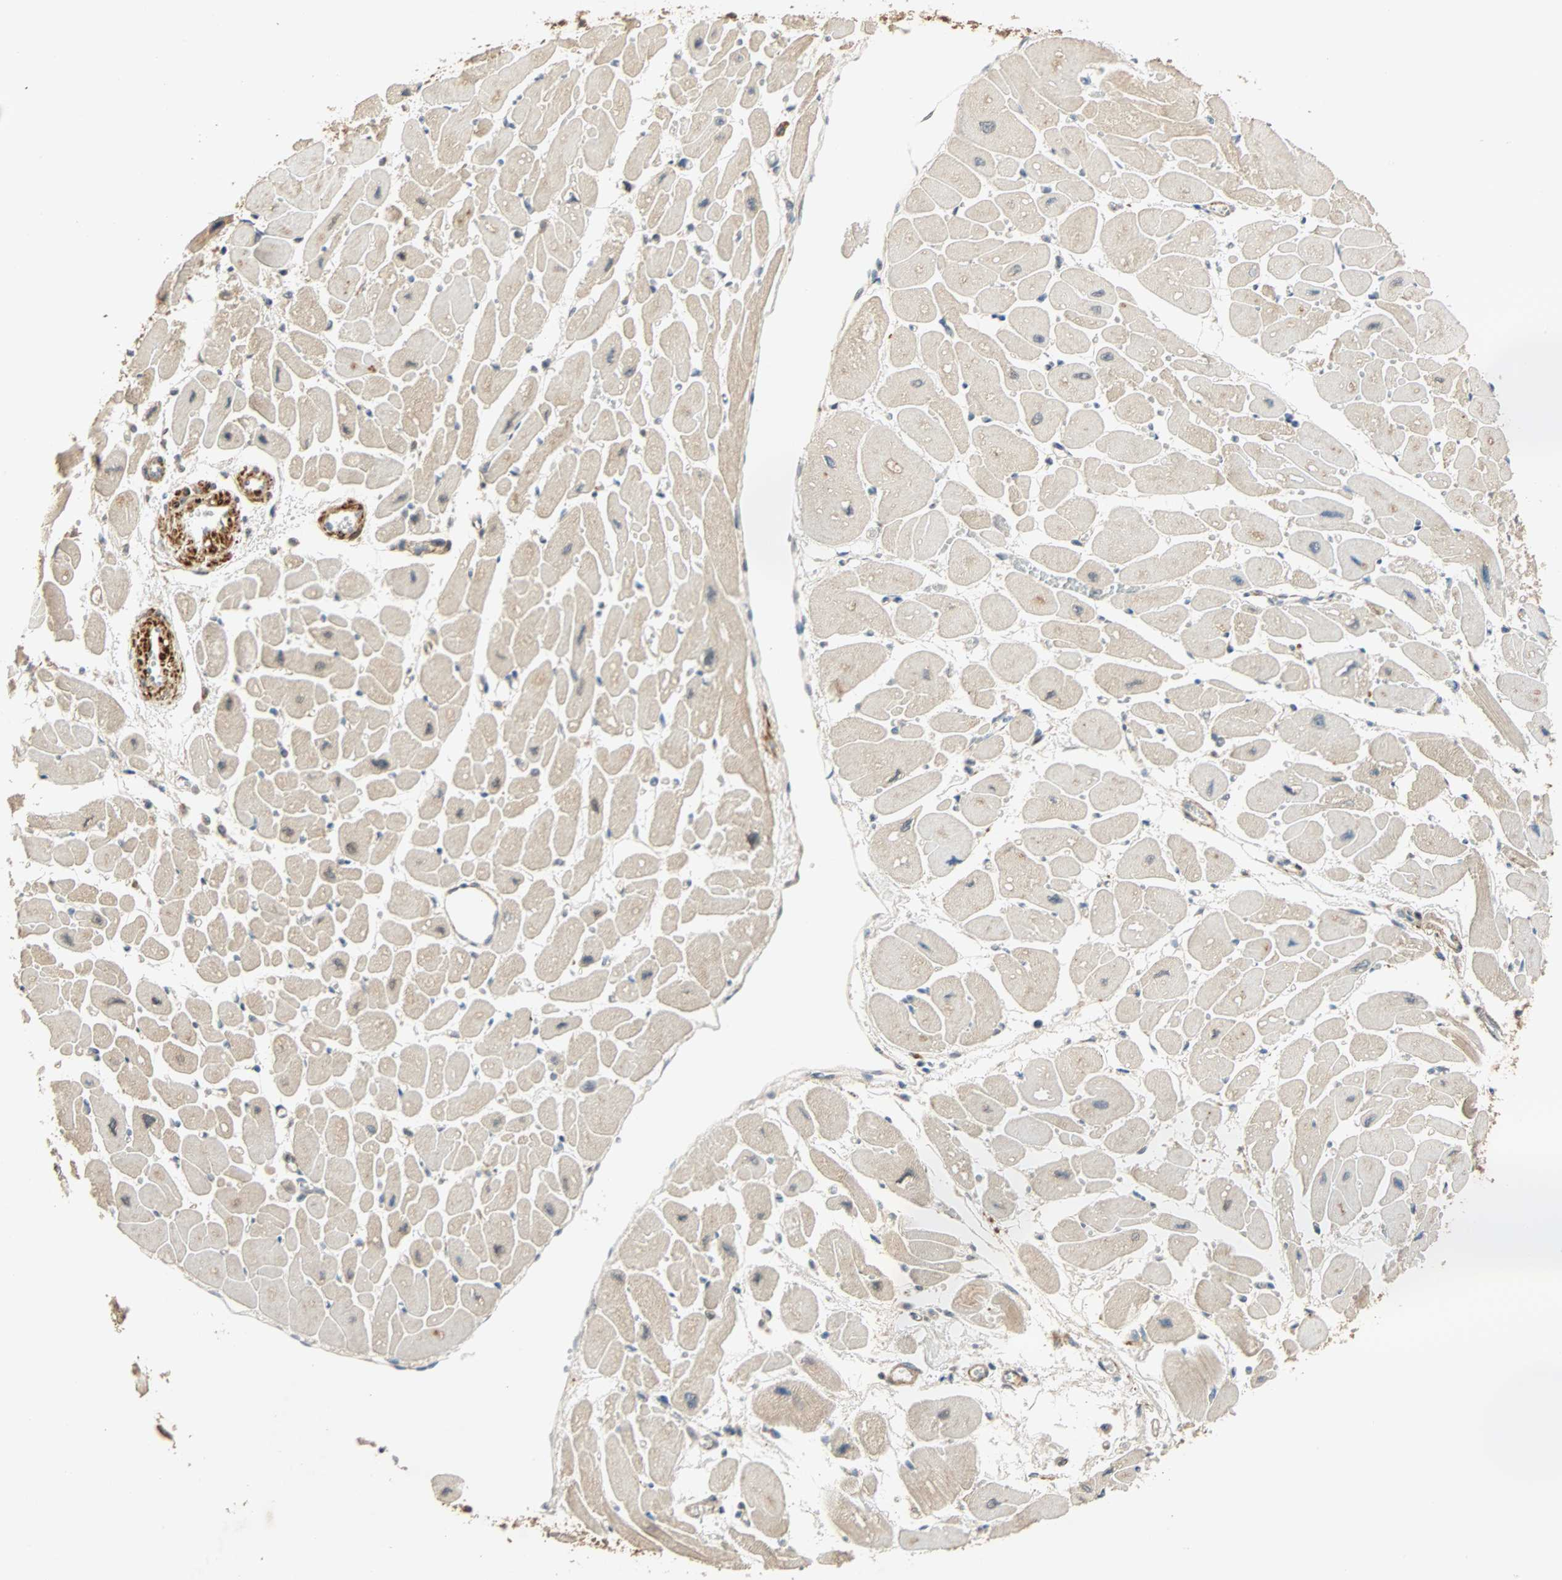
{"staining": {"intensity": "weak", "quantity": "25%-75%", "location": "cytoplasmic/membranous"}, "tissue": "heart muscle", "cell_type": "Cardiomyocytes", "image_type": "normal", "snomed": [{"axis": "morphology", "description": "Normal tissue, NOS"}, {"axis": "topography", "description": "Heart"}], "caption": "This is a photomicrograph of immunohistochemistry staining of benign heart muscle, which shows weak positivity in the cytoplasmic/membranous of cardiomyocytes.", "gene": "QSER1", "patient": {"sex": "female", "age": 54}}